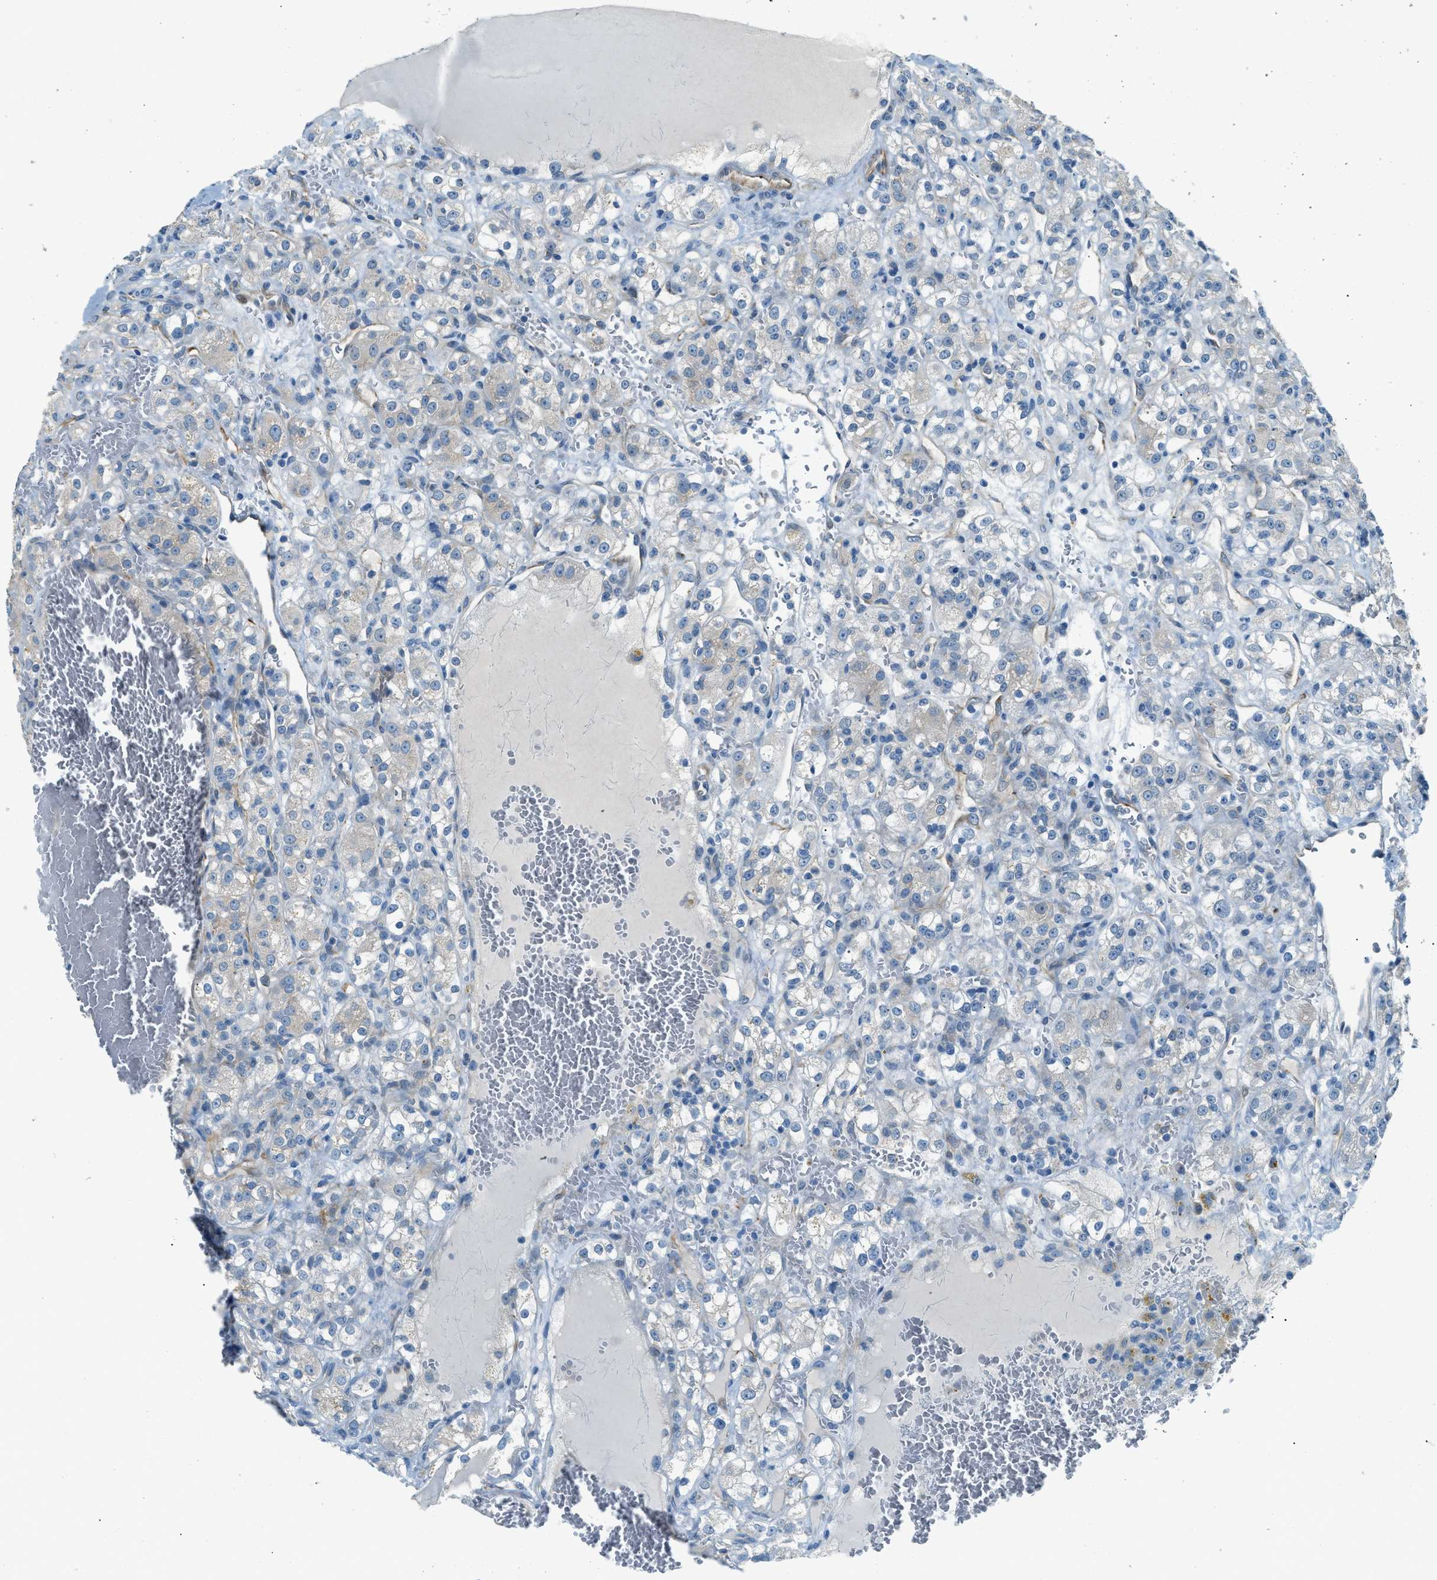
{"staining": {"intensity": "negative", "quantity": "none", "location": "none"}, "tissue": "renal cancer", "cell_type": "Tumor cells", "image_type": "cancer", "snomed": [{"axis": "morphology", "description": "Normal tissue, NOS"}, {"axis": "morphology", "description": "Adenocarcinoma, NOS"}, {"axis": "topography", "description": "Kidney"}], "caption": "Tumor cells show no significant staining in adenocarcinoma (renal).", "gene": "ZNF367", "patient": {"sex": "male", "age": 61}}